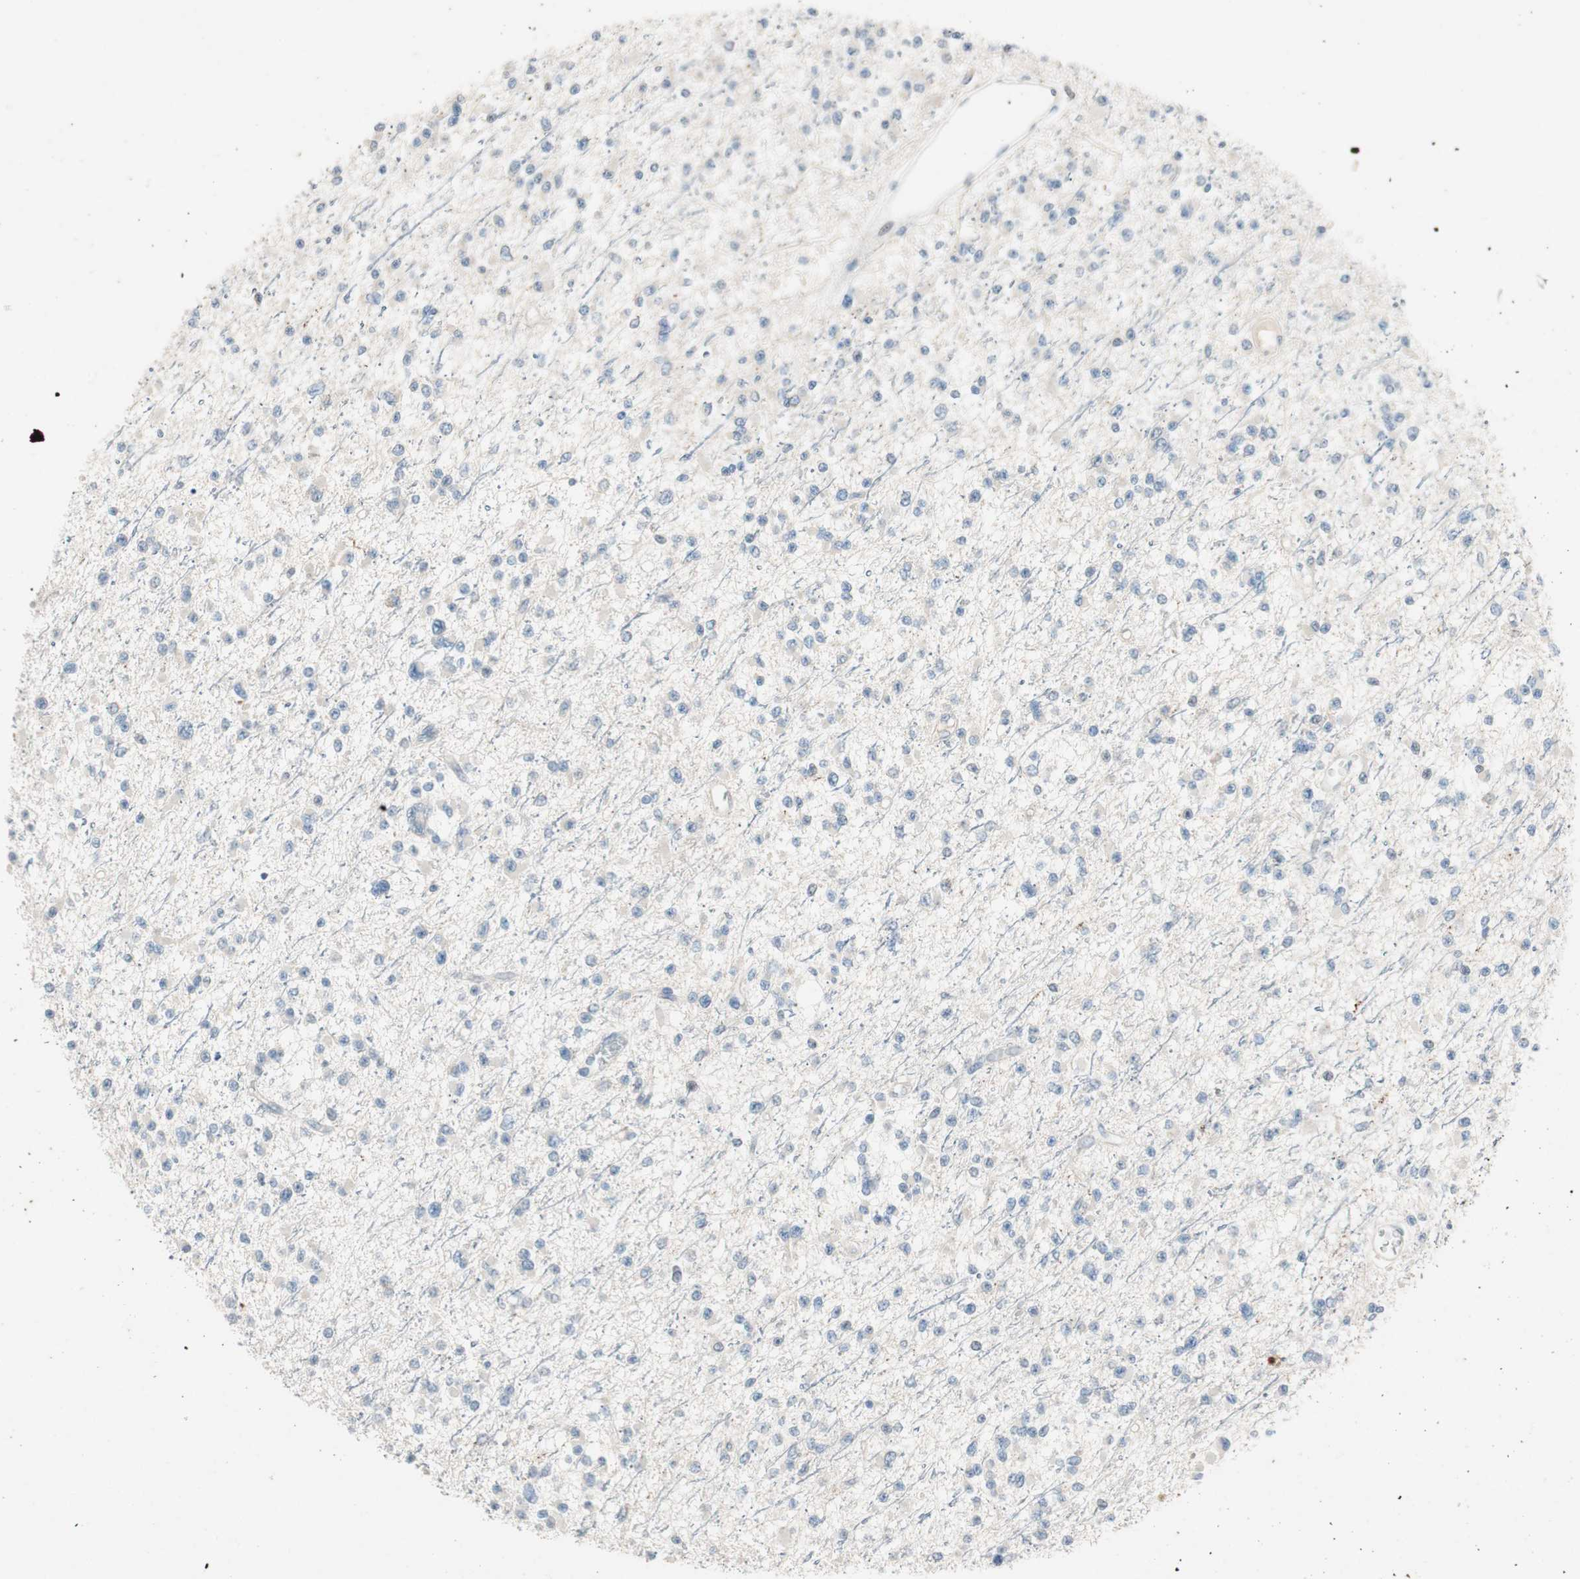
{"staining": {"intensity": "negative", "quantity": "none", "location": "none"}, "tissue": "glioma", "cell_type": "Tumor cells", "image_type": "cancer", "snomed": [{"axis": "morphology", "description": "Glioma, malignant, Low grade"}, {"axis": "topography", "description": "Brain"}], "caption": "Immunohistochemical staining of malignant glioma (low-grade) shows no significant expression in tumor cells.", "gene": "SERPINB5", "patient": {"sex": "female", "age": 22}}